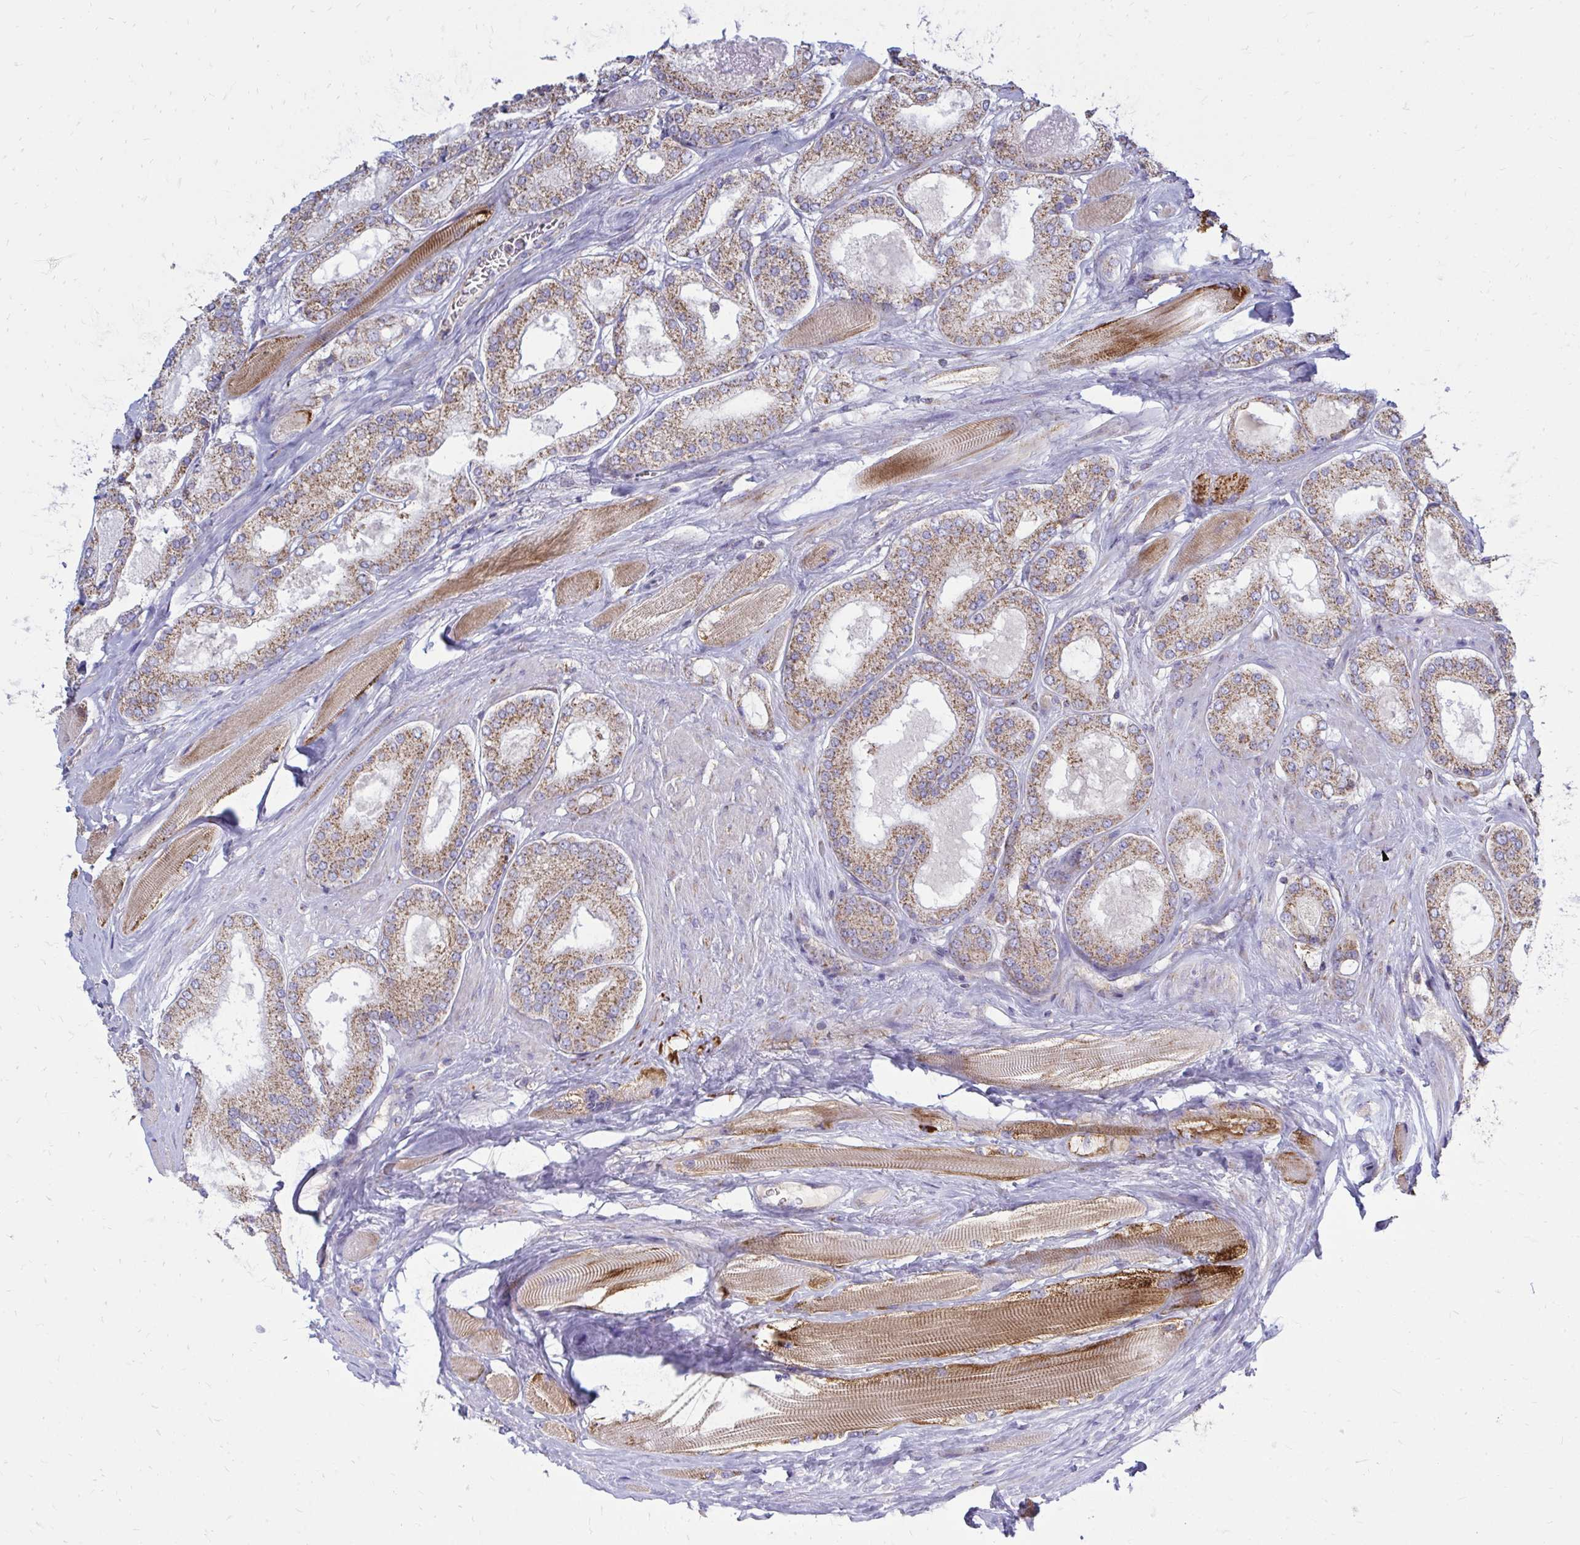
{"staining": {"intensity": "moderate", "quantity": ">75%", "location": "cytoplasmic/membranous"}, "tissue": "prostate cancer", "cell_type": "Tumor cells", "image_type": "cancer", "snomed": [{"axis": "morphology", "description": "Adenocarcinoma, High grade"}, {"axis": "topography", "description": "Prostate"}], "caption": "Protein expression analysis of prostate cancer (adenocarcinoma (high-grade)) displays moderate cytoplasmic/membranous staining in about >75% of tumor cells.", "gene": "OR10R2", "patient": {"sex": "male", "age": 67}}